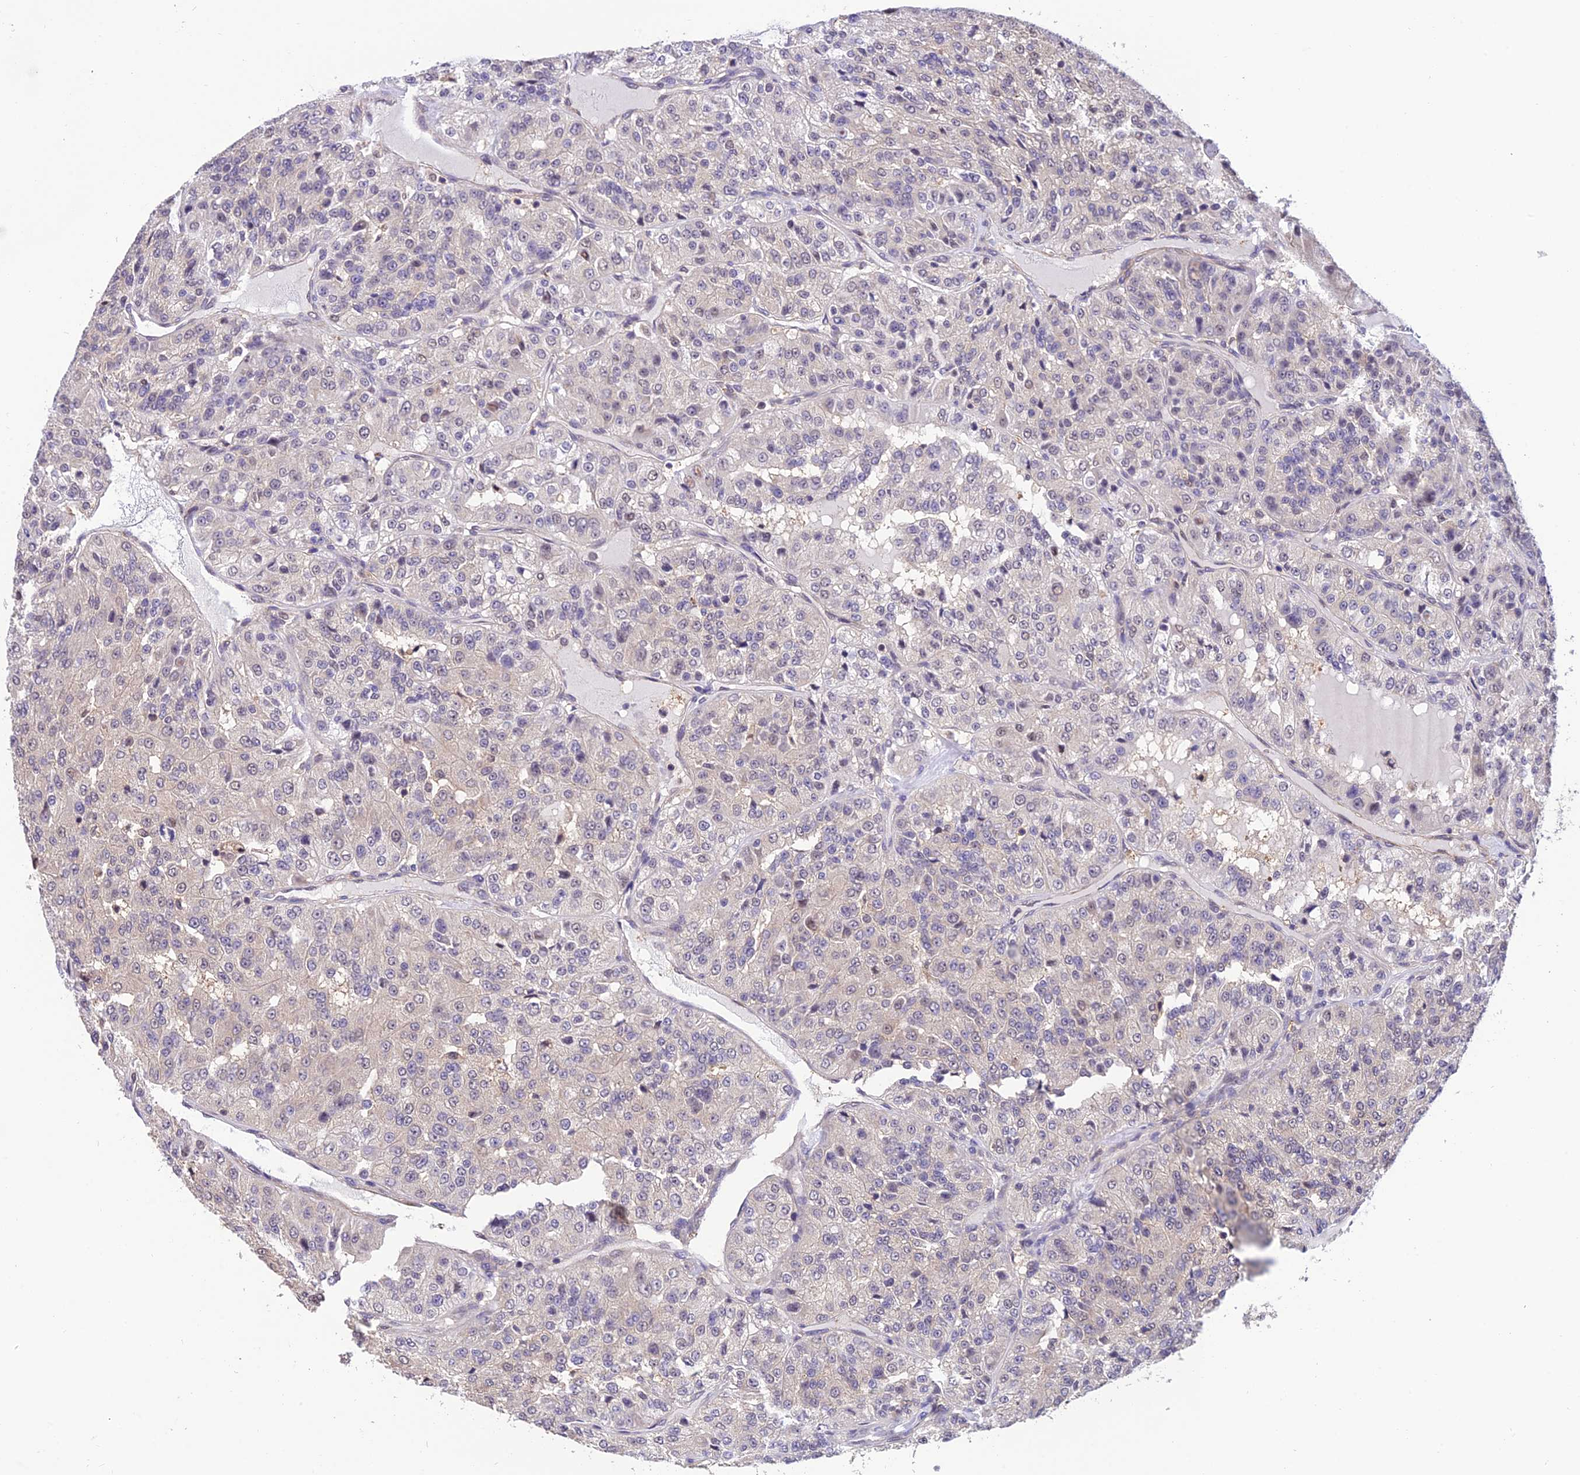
{"staining": {"intensity": "negative", "quantity": "none", "location": "none"}, "tissue": "renal cancer", "cell_type": "Tumor cells", "image_type": "cancer", "snomed": [{"axis": "morphology", "description": "Adenocarcinoma, NOS"}, {"axis": "topography", "description": "Kidney"}], "caption": "Tumor cells show no significant expression in renal cancer (adenocarcinoma).", "gene": "PSMB3", "patient": {"sex": "female", "age": 63}}